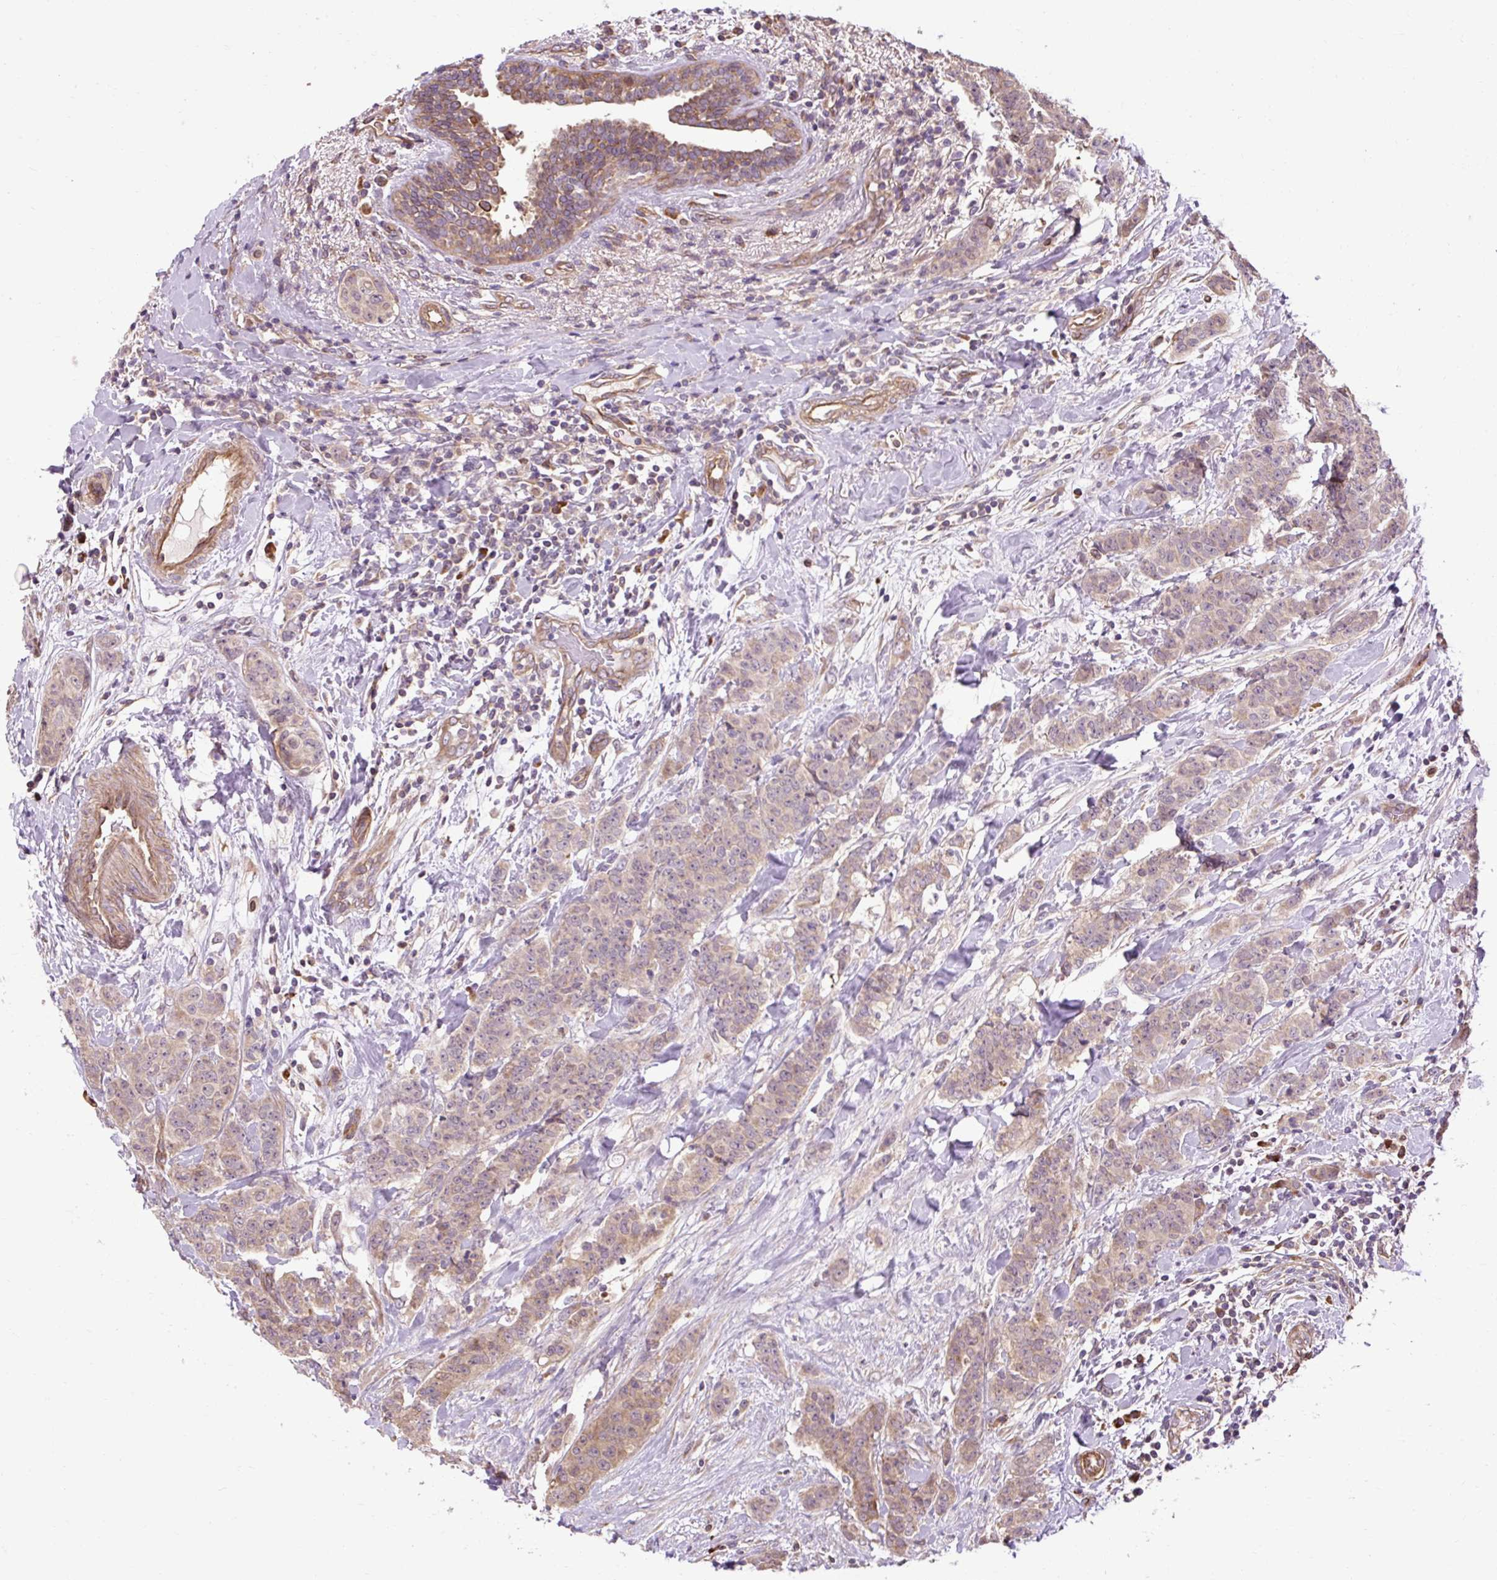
{"staining": {"intensity": "weak", "quantity": ">75%", "location": "cytoplasmic/membranous"}, "tissue": "breast cancer", "cell_type": "Tumor cells", "image_type": "cancer", "snomed": [{"axis": "morphology", "description": "Duct carcinoma"}, {"axis": "topography", "description": "Breast"}], "caption": "Protein expression analysis of breast cancer exhibits weak cytoplasmic/membranous positivity in approximately >75% of tumor cells.", "gene": "FLRT1", "patient": {"sex": "female", "age": 40}}